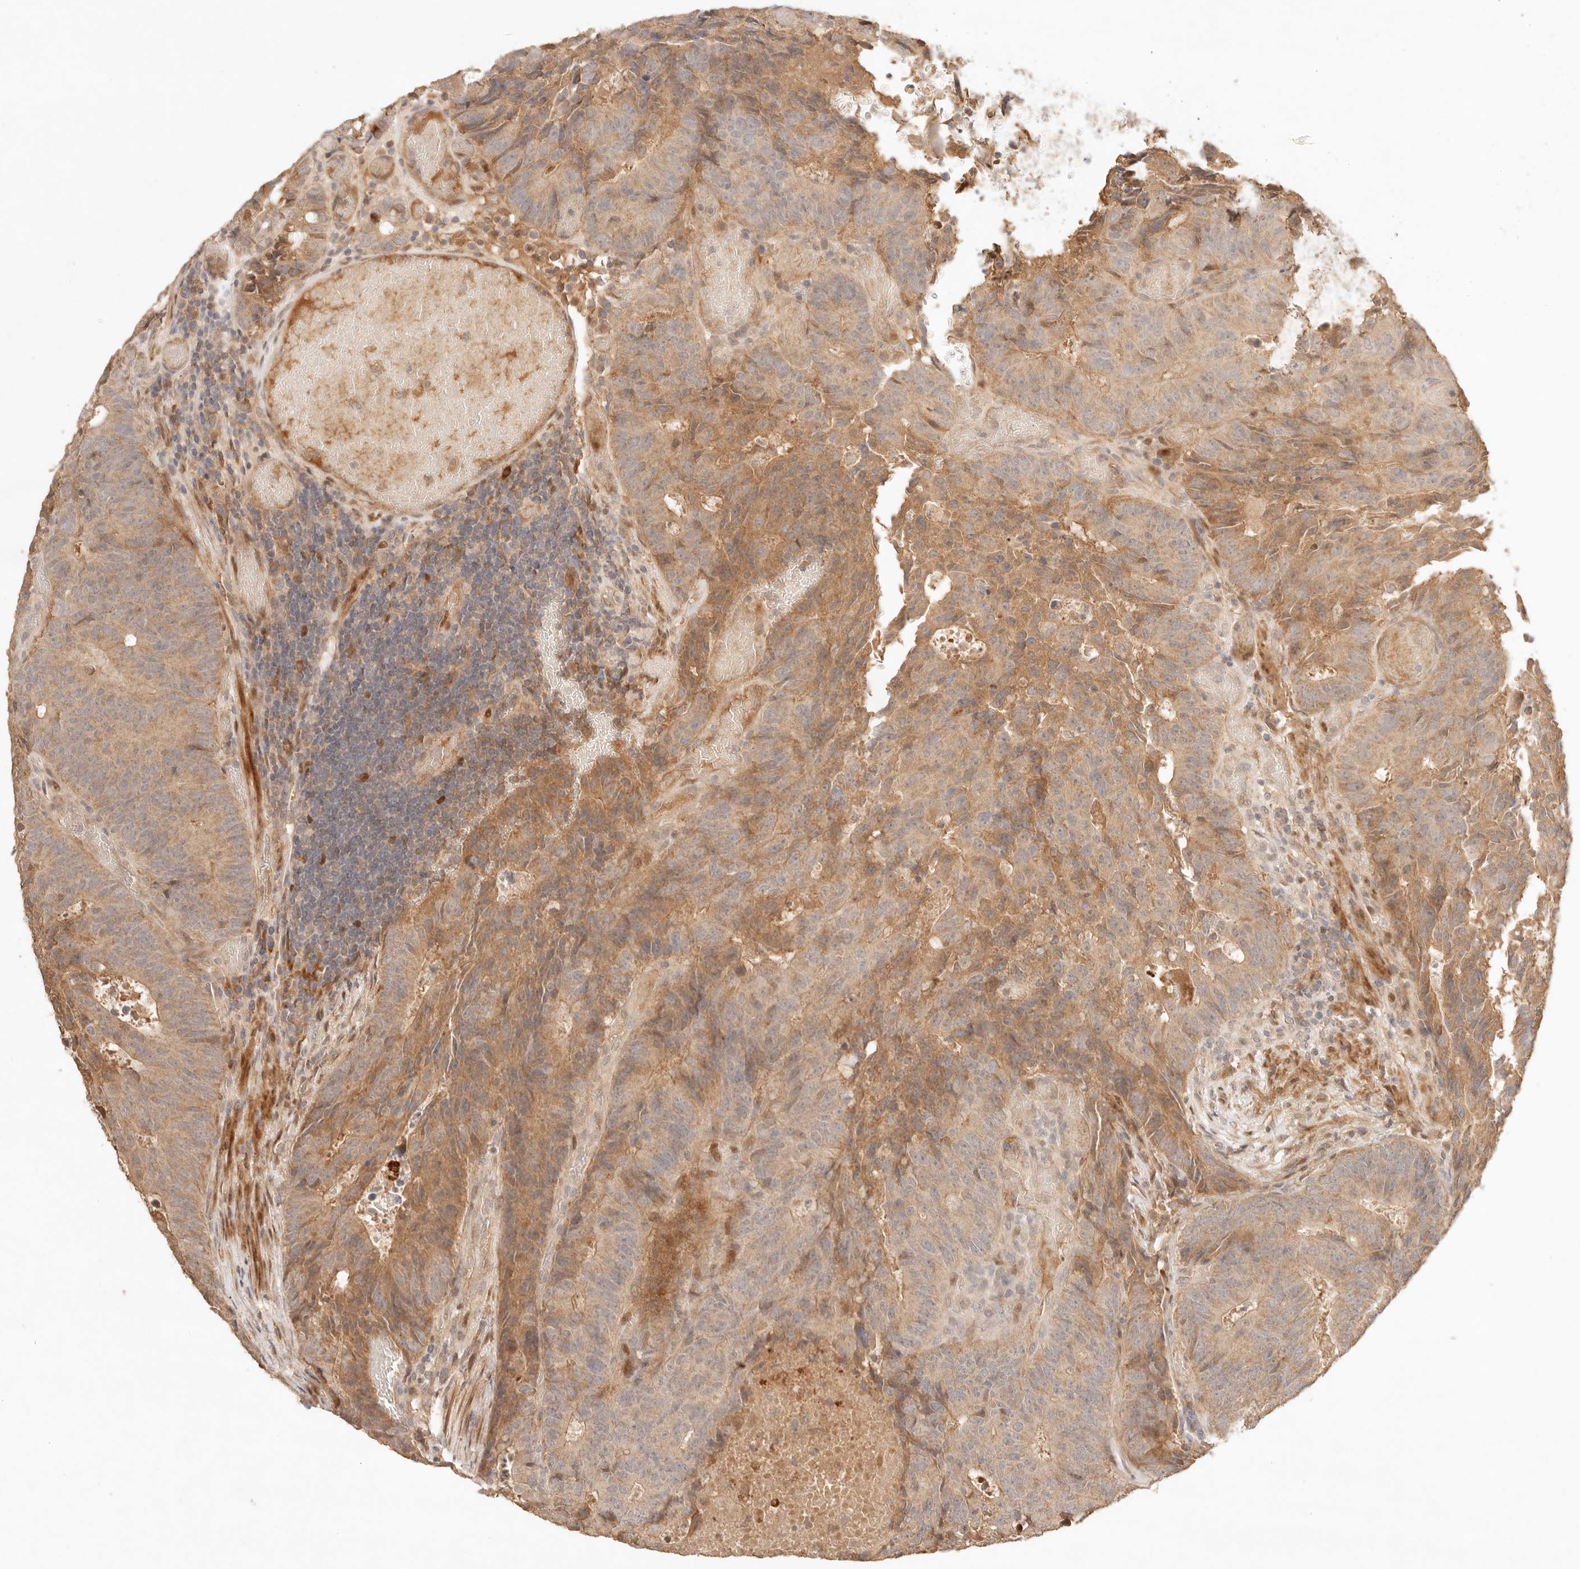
{"staining": {"intensity": "moderate", "quantity": ">75%", "location": "cytoplasmic/membranous"}, "tissue": "colorectal cancer", "cell_type": "Tumor cells", "image_type": "cancer", "snomed": [{"axis": "morphology", "description": "Adenocarcinoma, NOS"}, {"axis": "topography", "description": "Colon"}], "caption": "Immunohistochemistry (IHC) histopathology image of neoplastic tissue: human colorectal cancer stained using immunohistochemistry (IHC) displays medium levels of moderate protein expression localized specifically in the cytoplasmic/membranous of tumor cells, appearing as a cytoplasmic/membranous brown color.", "gene": "PHLDA3", "patient": {"sex": "male", "age": 87}}